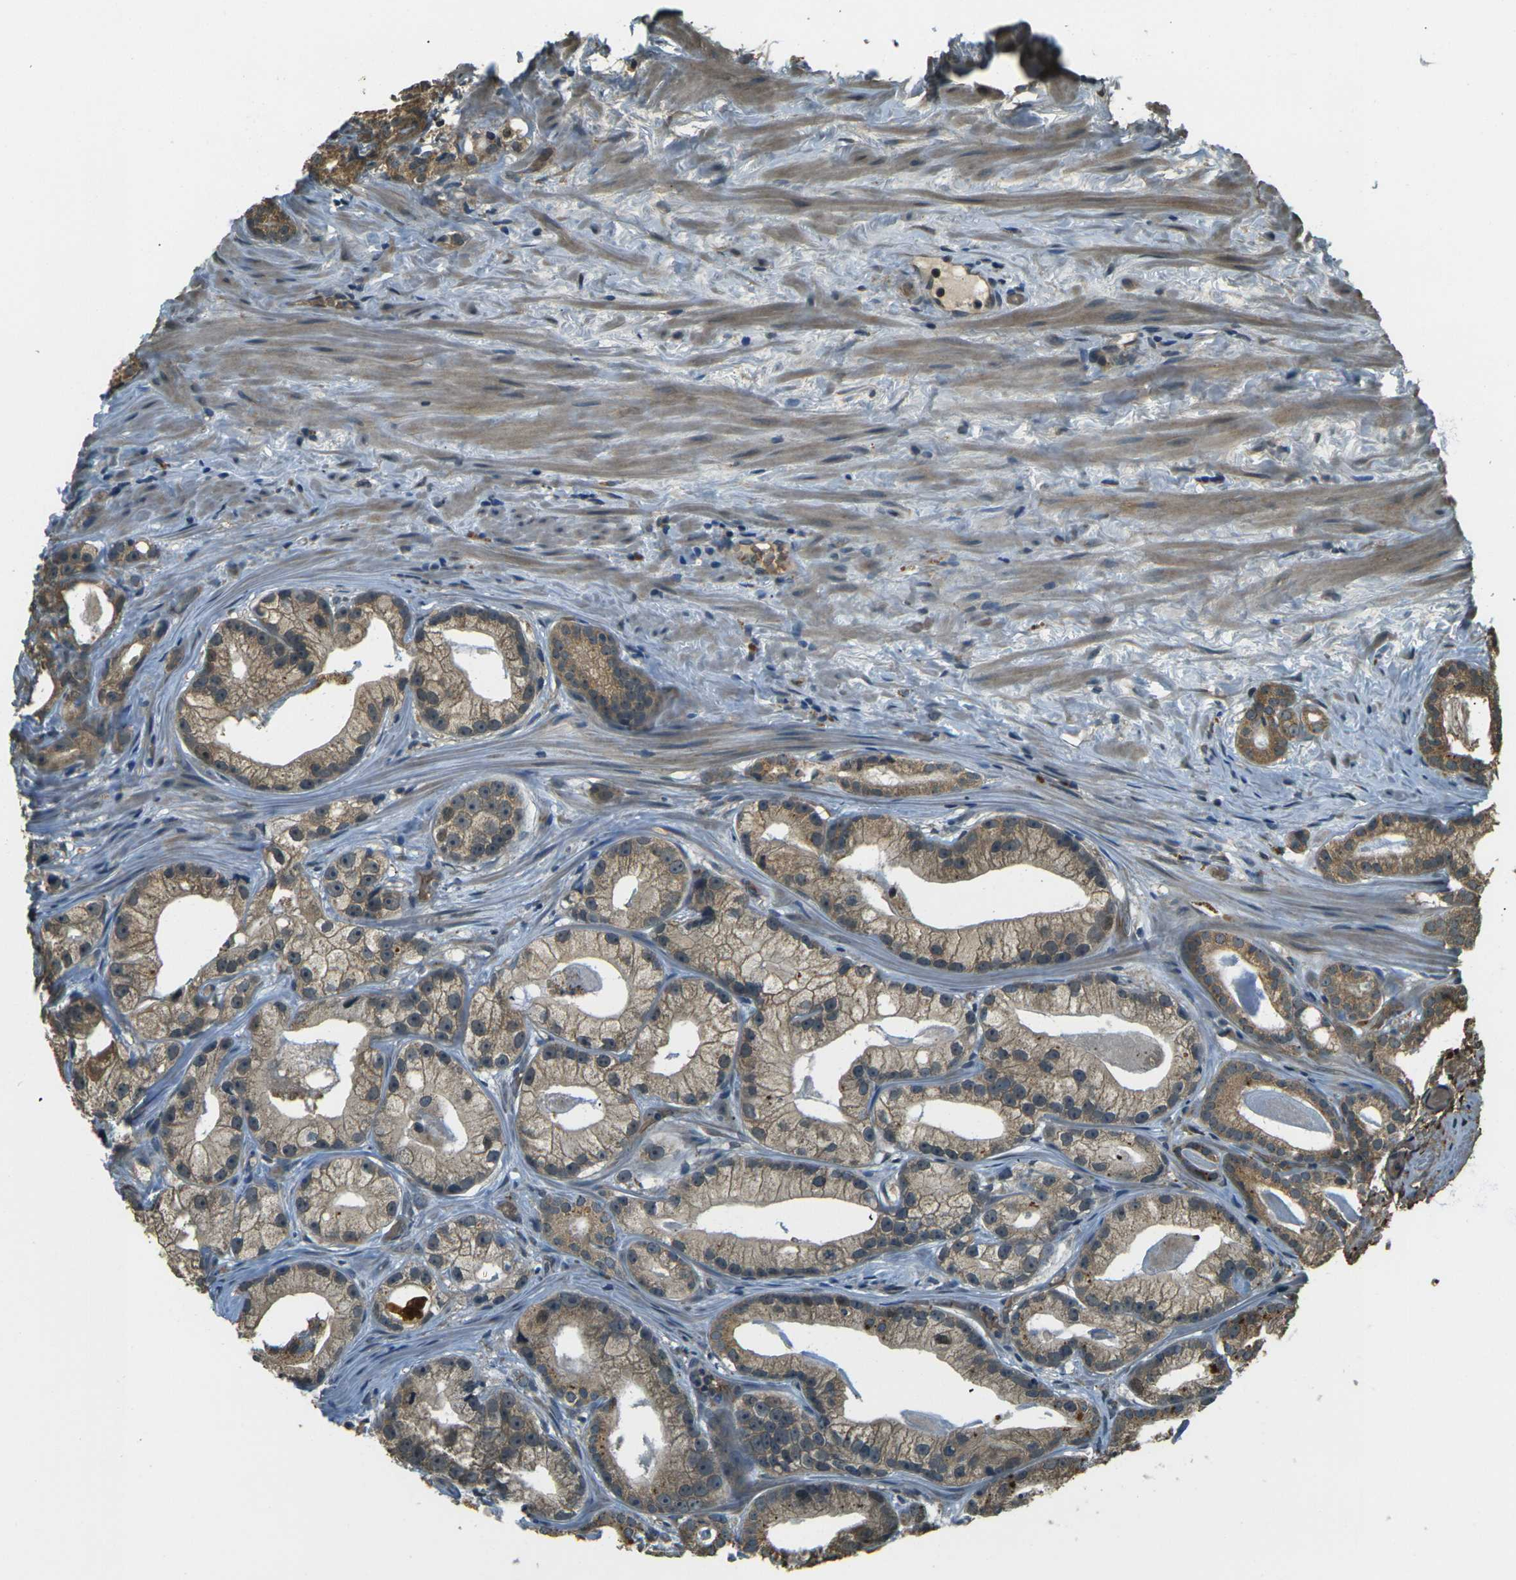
{"staining": {"intensity": "moderate", "quantity": "25%-75%", "location": "cytoplasmic/membranous"}, "tissue": "prostate cancer", "cell_type": "Tumor cells", "image_type": "cancer", "snomed": [{"axis": "morphology", "description": "Adenocarcinoma, Low grade"}, {"axis": "topography", "description": "Prostate"}], "caption": "An IHC image of tumor tissue is shown. Protein staining in brown highlights moderate cytoplasmic/membranous positivity in prostate cancer within tumor cells. (Stains: DAB in brown, nuclei in blue, Microscopy: brightfield microscopy at high magnification).", "gene": "TOR1A", "patient": {"sex": "male", "age": 59}}